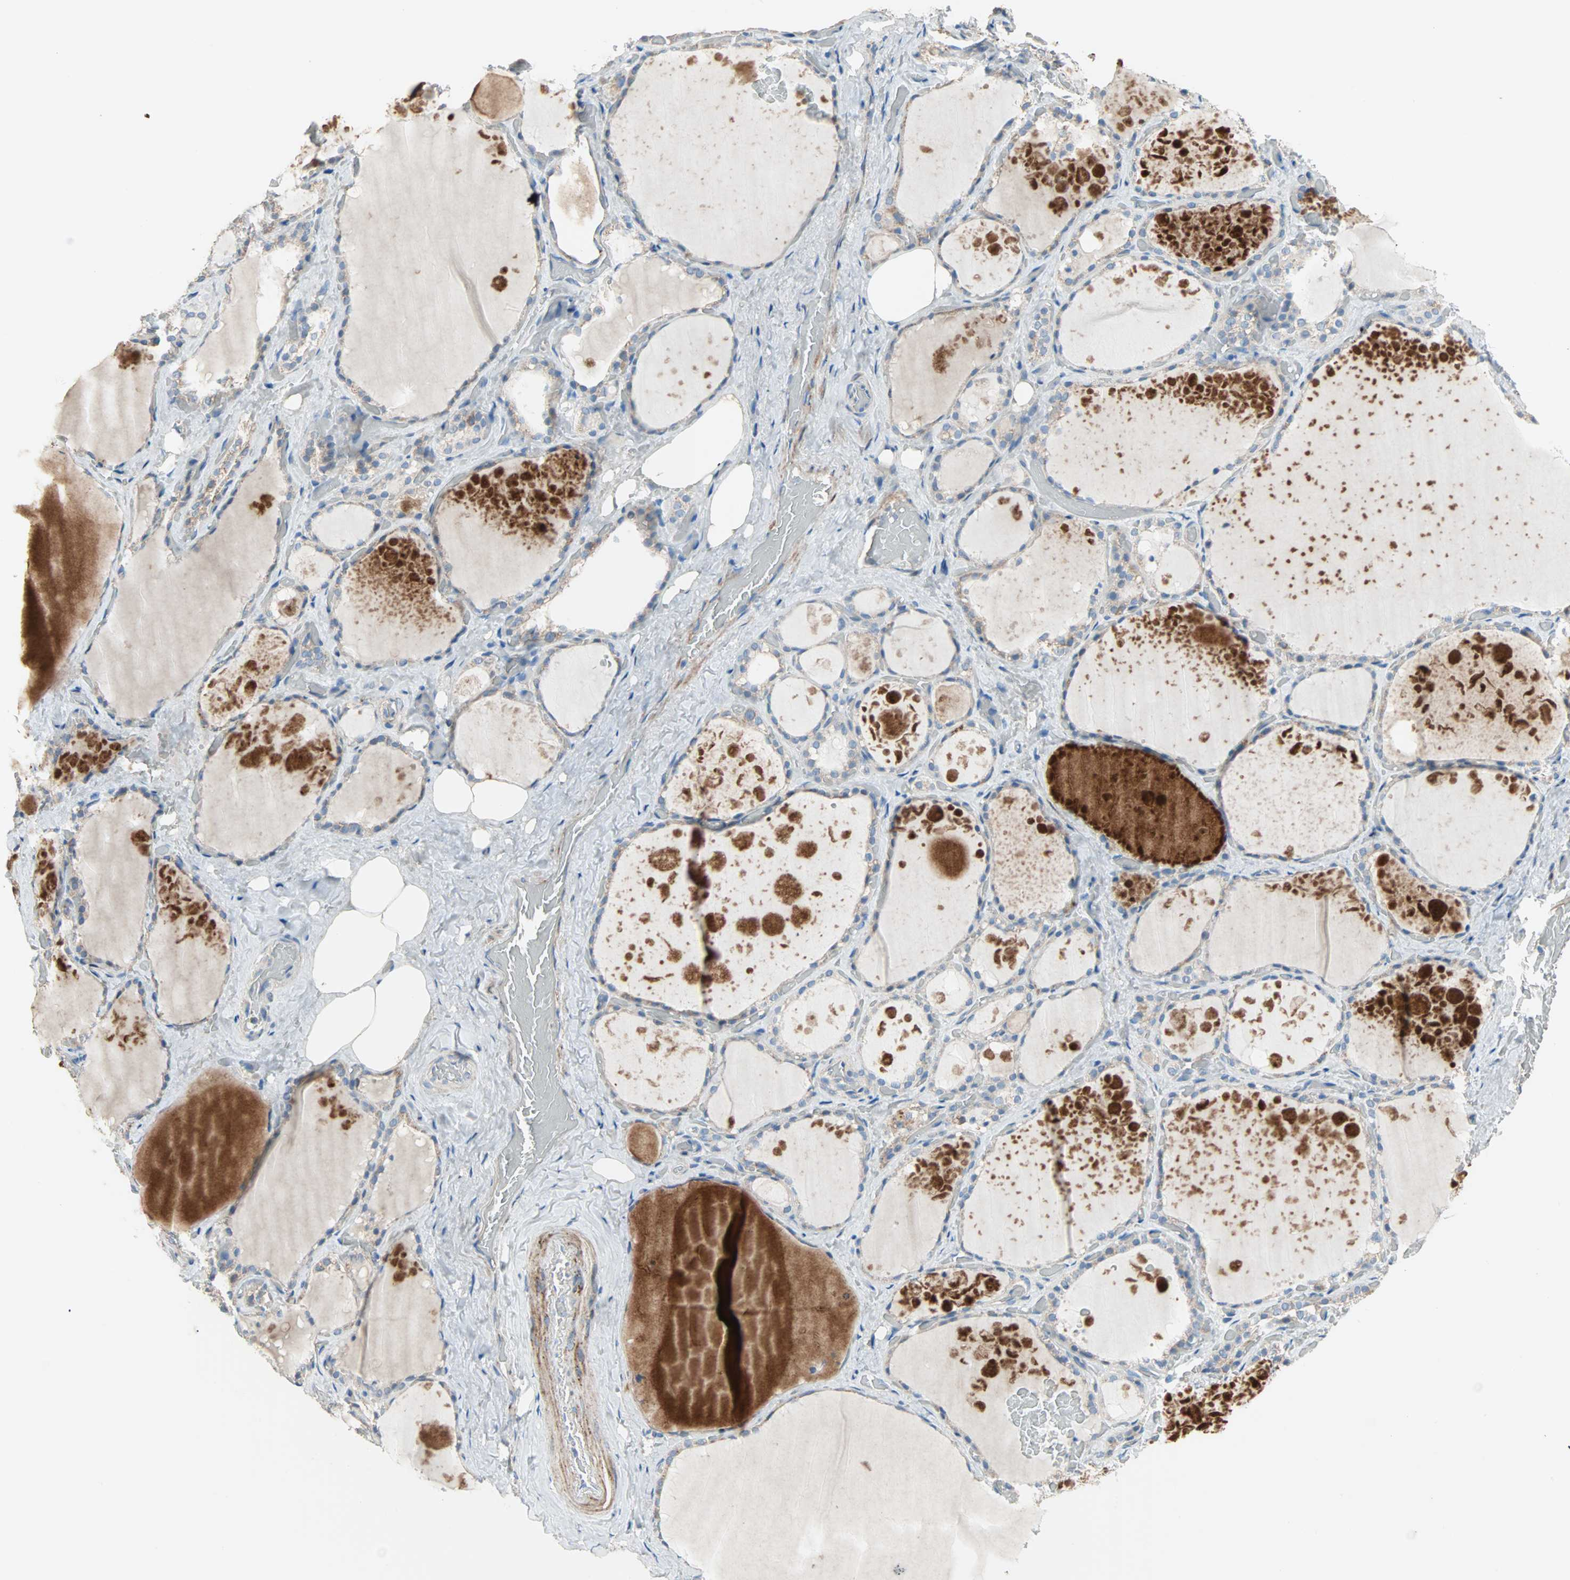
{"staining": {"intensity": "strong", "quantity": "<25%", "location": "cytoplasmic/membranous"}, "tissue": "thyroid gland", "cell_type": "Glandular cells", "image_type": "normal", "snomed": [{"axis": "morphology", "description": "Normal tissue, NOS"}, {"axis": "topography", "description": "Thyroid gland"}], "caption": "A medium amount of strong cytoplasmic/membranous positivity is seen in about <25% of glandular cells in benign thyroid gland. The protein of interest is shown in brown color, while the nuclei are stained blue.", "gene": "ACVRL1", "patient": {"sex": "male", "age": 61}}